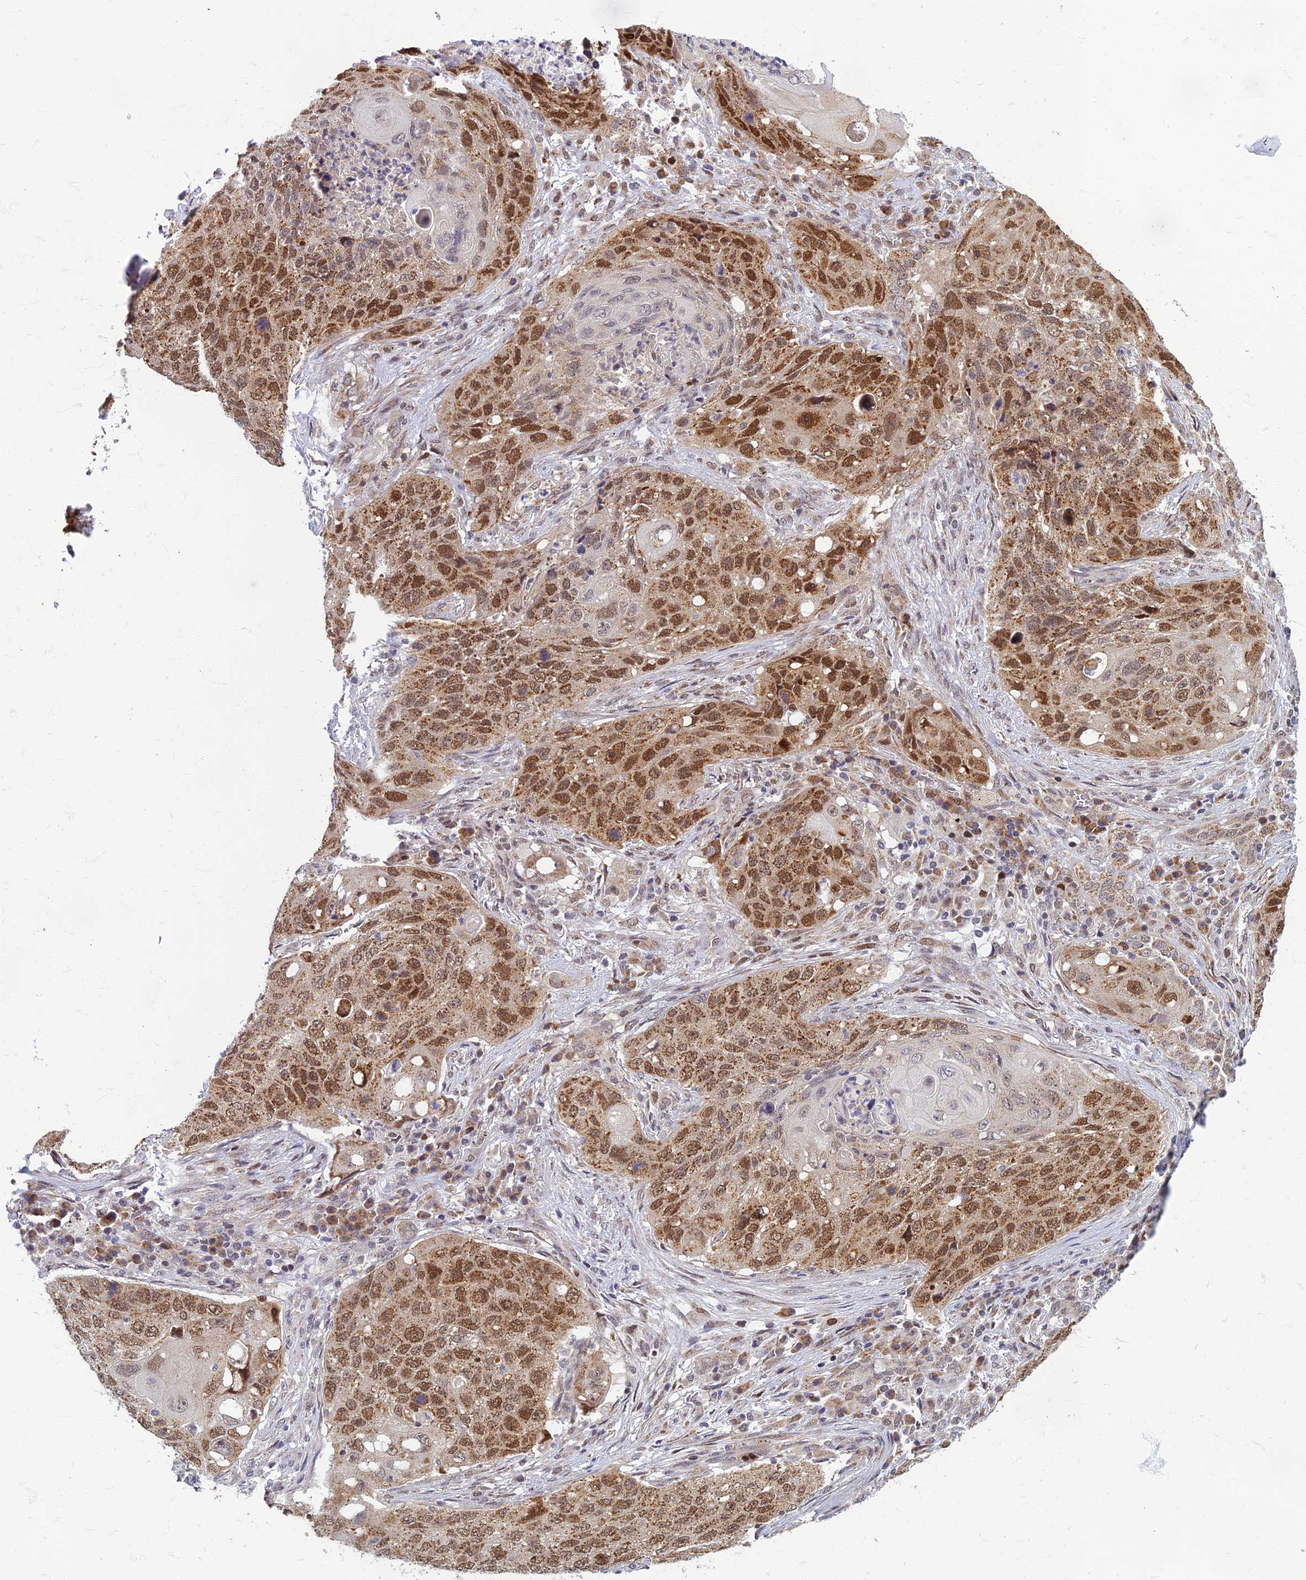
{"staining": {"intensity": "moderate", "quantity": ">75%", "location": "cytoplasmic/membranous,nuclear"}, "tissue": "lung cancer", "cell_type": "Tumor cells", "image_type": "cancer", "snomed": [{"axis": "morphology", "description": "Squamous cell carcinoma, NOS"}, {"axis": "topography", "description": "Lung"}], "caption": "There is medium levels of moderate cytoplasmic/membranous and nuclear expression in tumor cells of lung cancer (squamous cell carcinoma), as demonstrated by immunohistochemical staining (brown color).", "gene": "EARS2", "patient": {"sex": "female", "age": 63}}